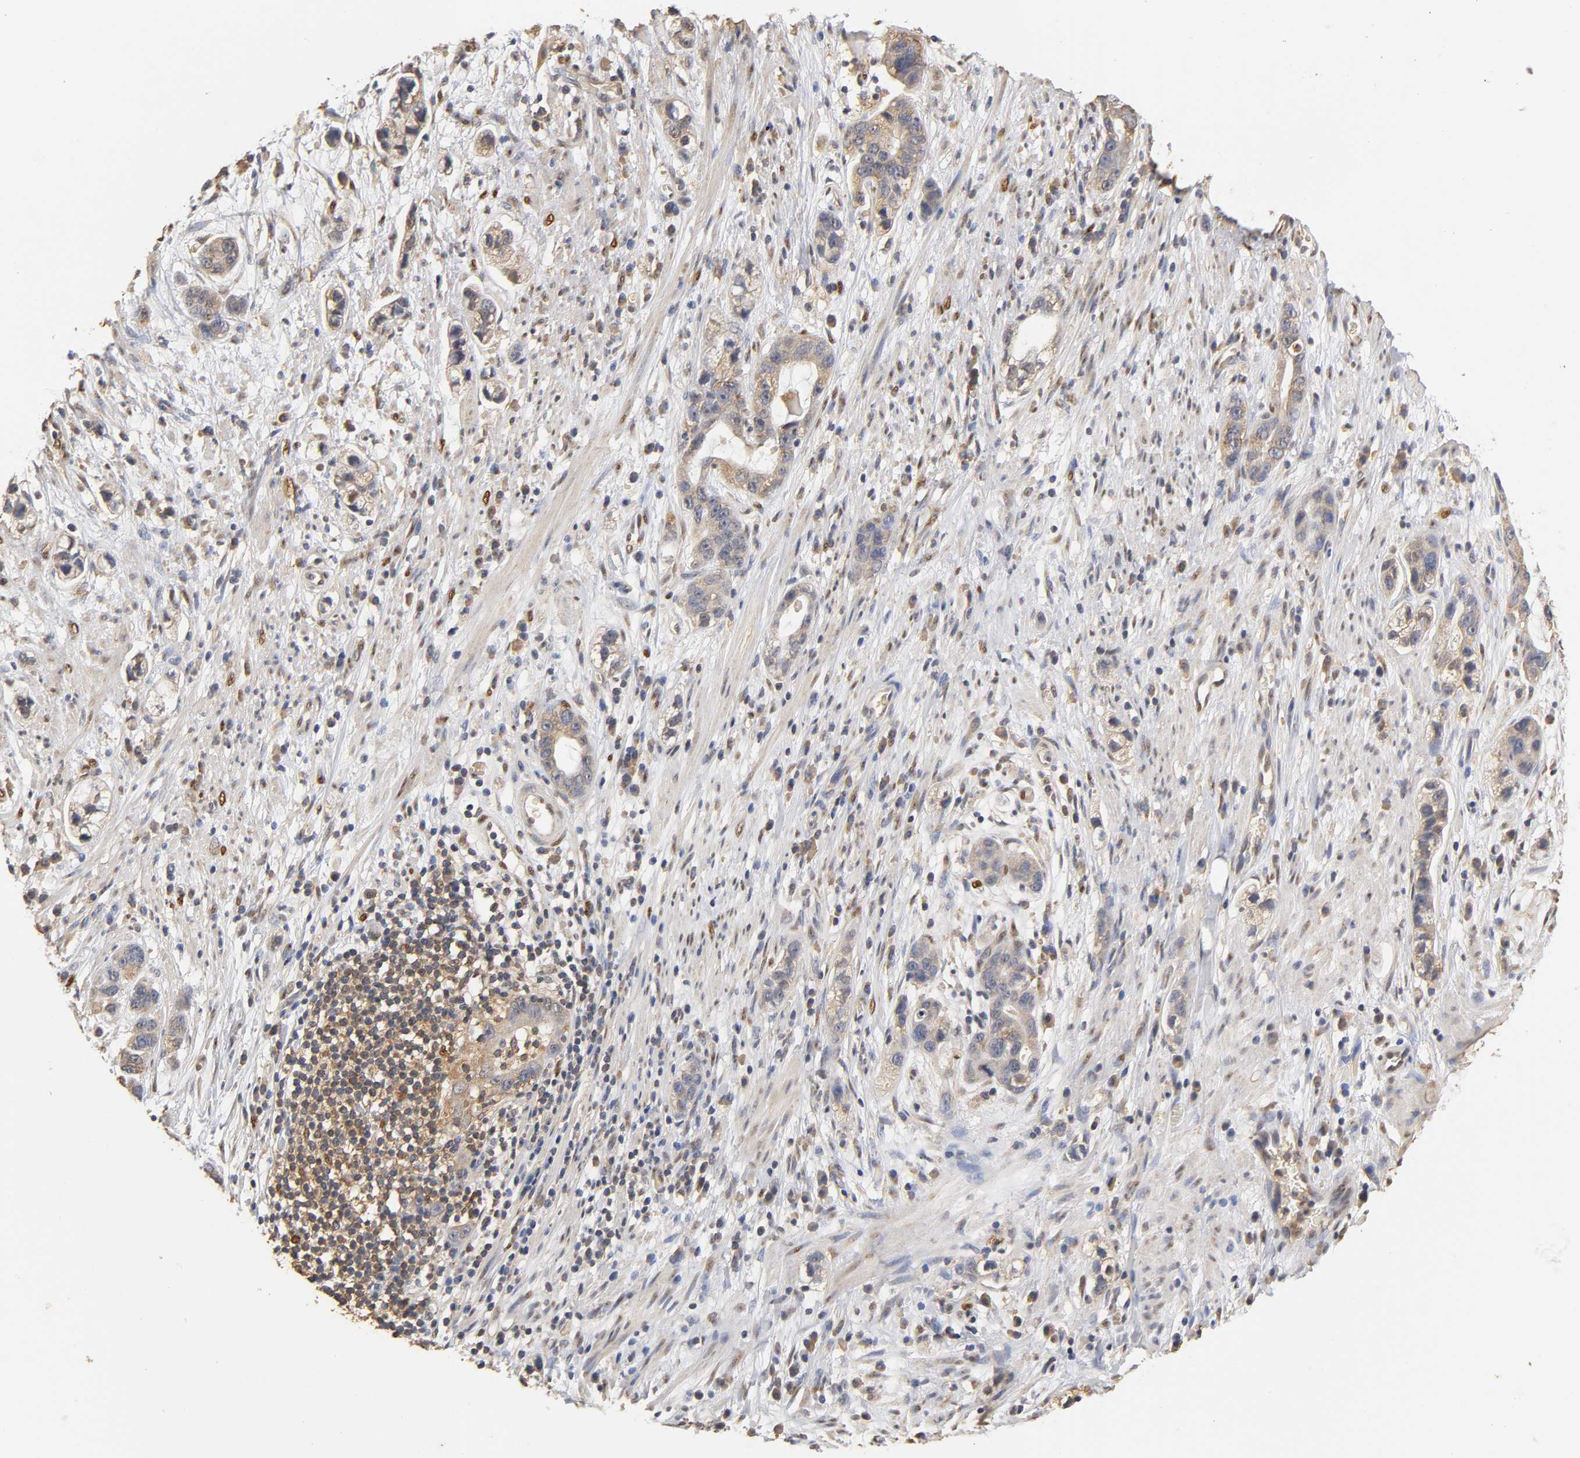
{"staining": {"intensity": "moderate", "quantity": "25%-75%", "location": "cytoplasmic/membranous"}, "tissue": "stomach cancer", "cell_type": "Tumor cells", "image_type": "cancer", "snomed": [{"axis": "morphology", "description": "Adenocarcinoma, NOS"}, {"axis": "topography", "description": "Stomach, lower"}], "caption": "Immunohistochemical staining of human stomach cancer (adenocarcinoma) demonstrates moderate cytoplasmic/membranous protein expression in approximately 25%-75% of tumor cells.", "gene": "PKN1", "patient": {"sex": "female", "age": 93}}